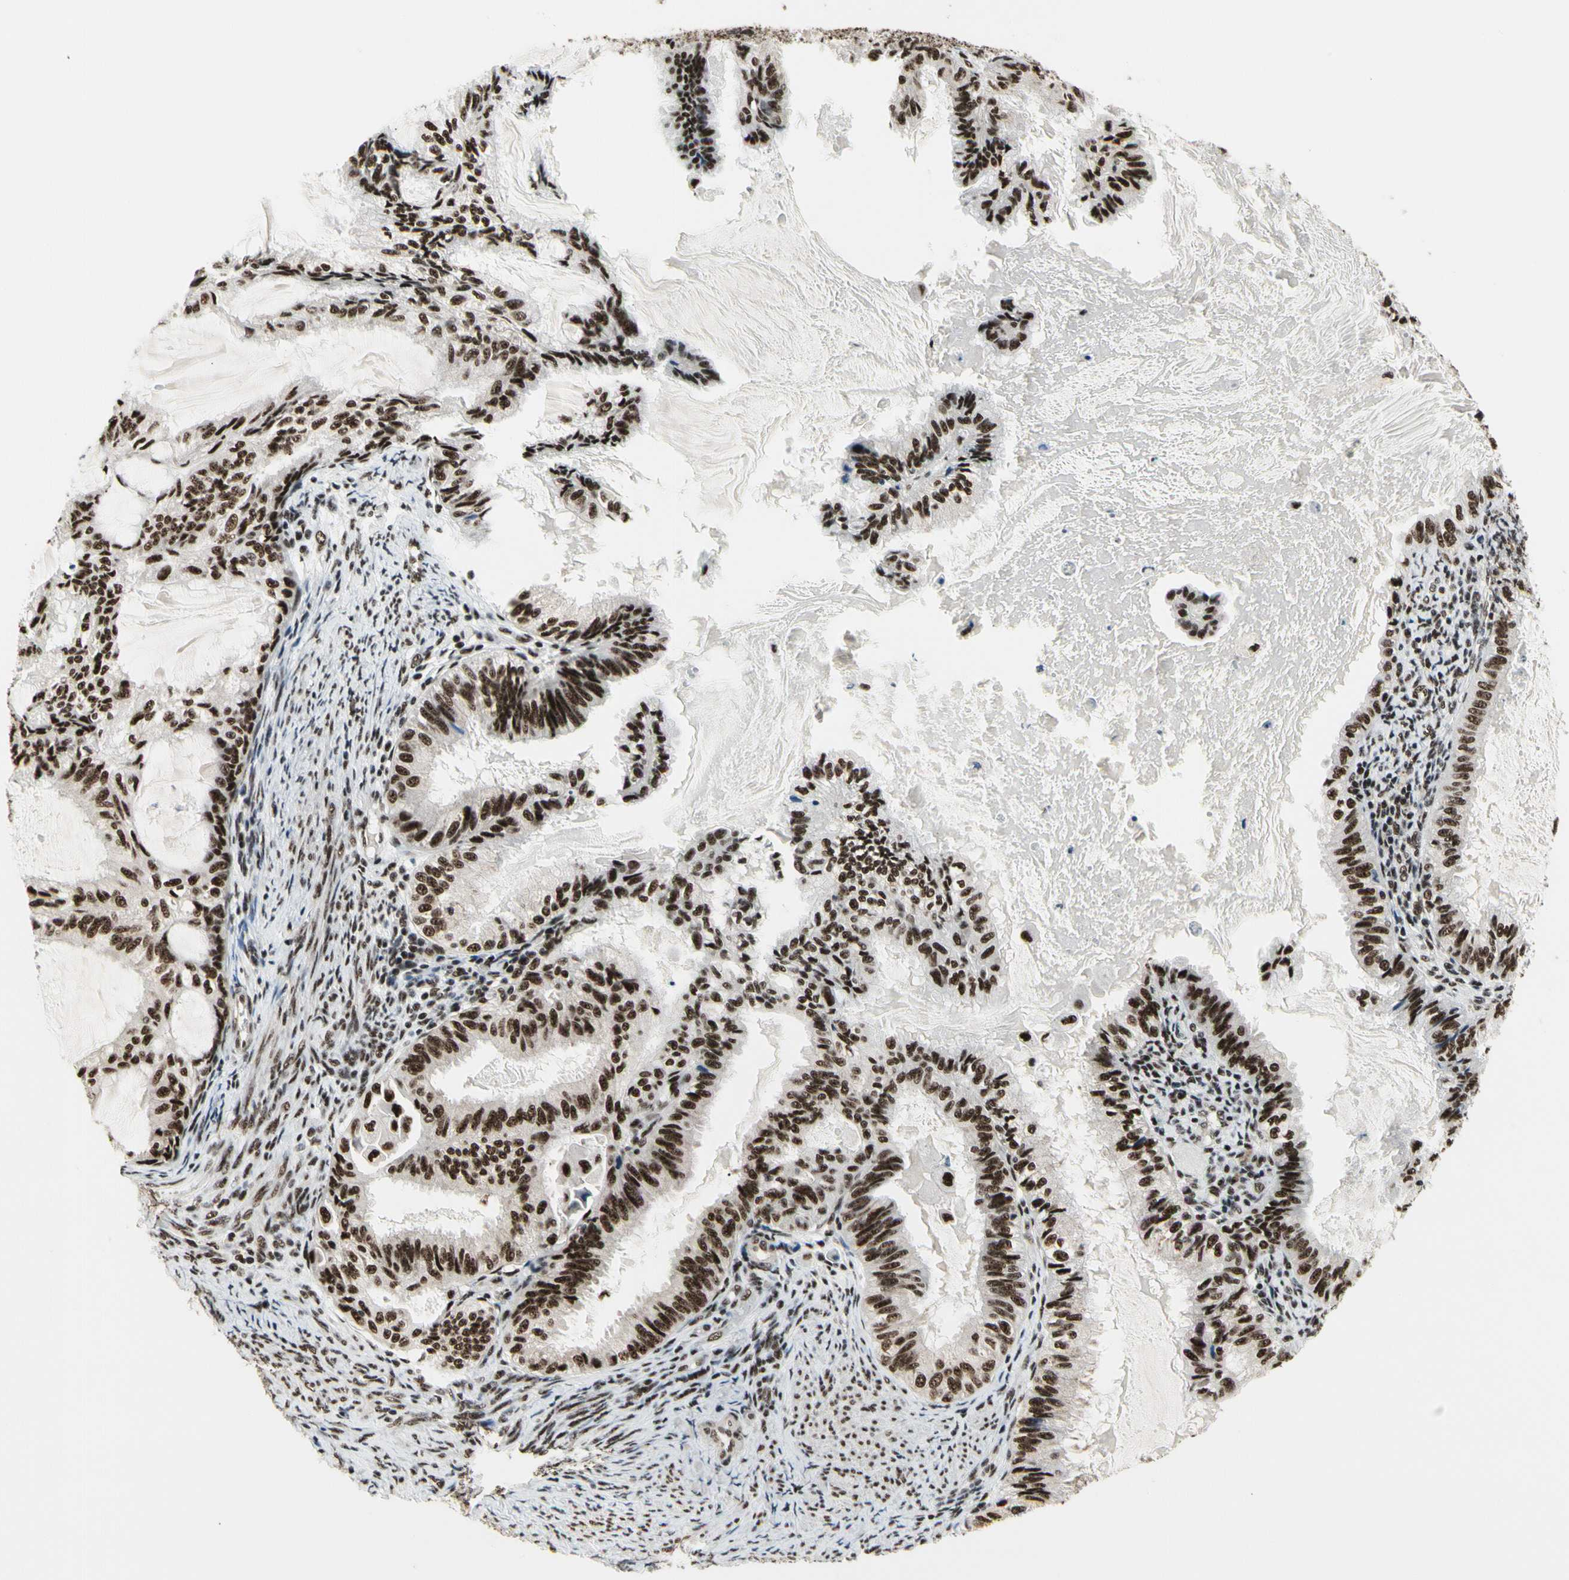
{"staining": {"intensity": "strong", "quantity": ">75%", "location": "nuclear"}, "tissue": "cervical cancer", "cell_type": "Tumor cells", "image_type": "cancer", "snomed": [{"axis": "morphology", "description": "Normal tissue, NOS"}, {"axis": "morphology", "description": "Adenocarcinoma, NOS"}, {"axis": "topography", "description": "Cervix"}, {"axis": "topography", "description": "Endometrium"}], "caption": "Immunohistochemistry (IHC) of cervical cancer (adenocarcinoma) demonstrates high levels of strong nuclear positivity in about >75% of tumor cells.", "gene": "SRSF11", "patient": {"sex": "female", "age": 86}}